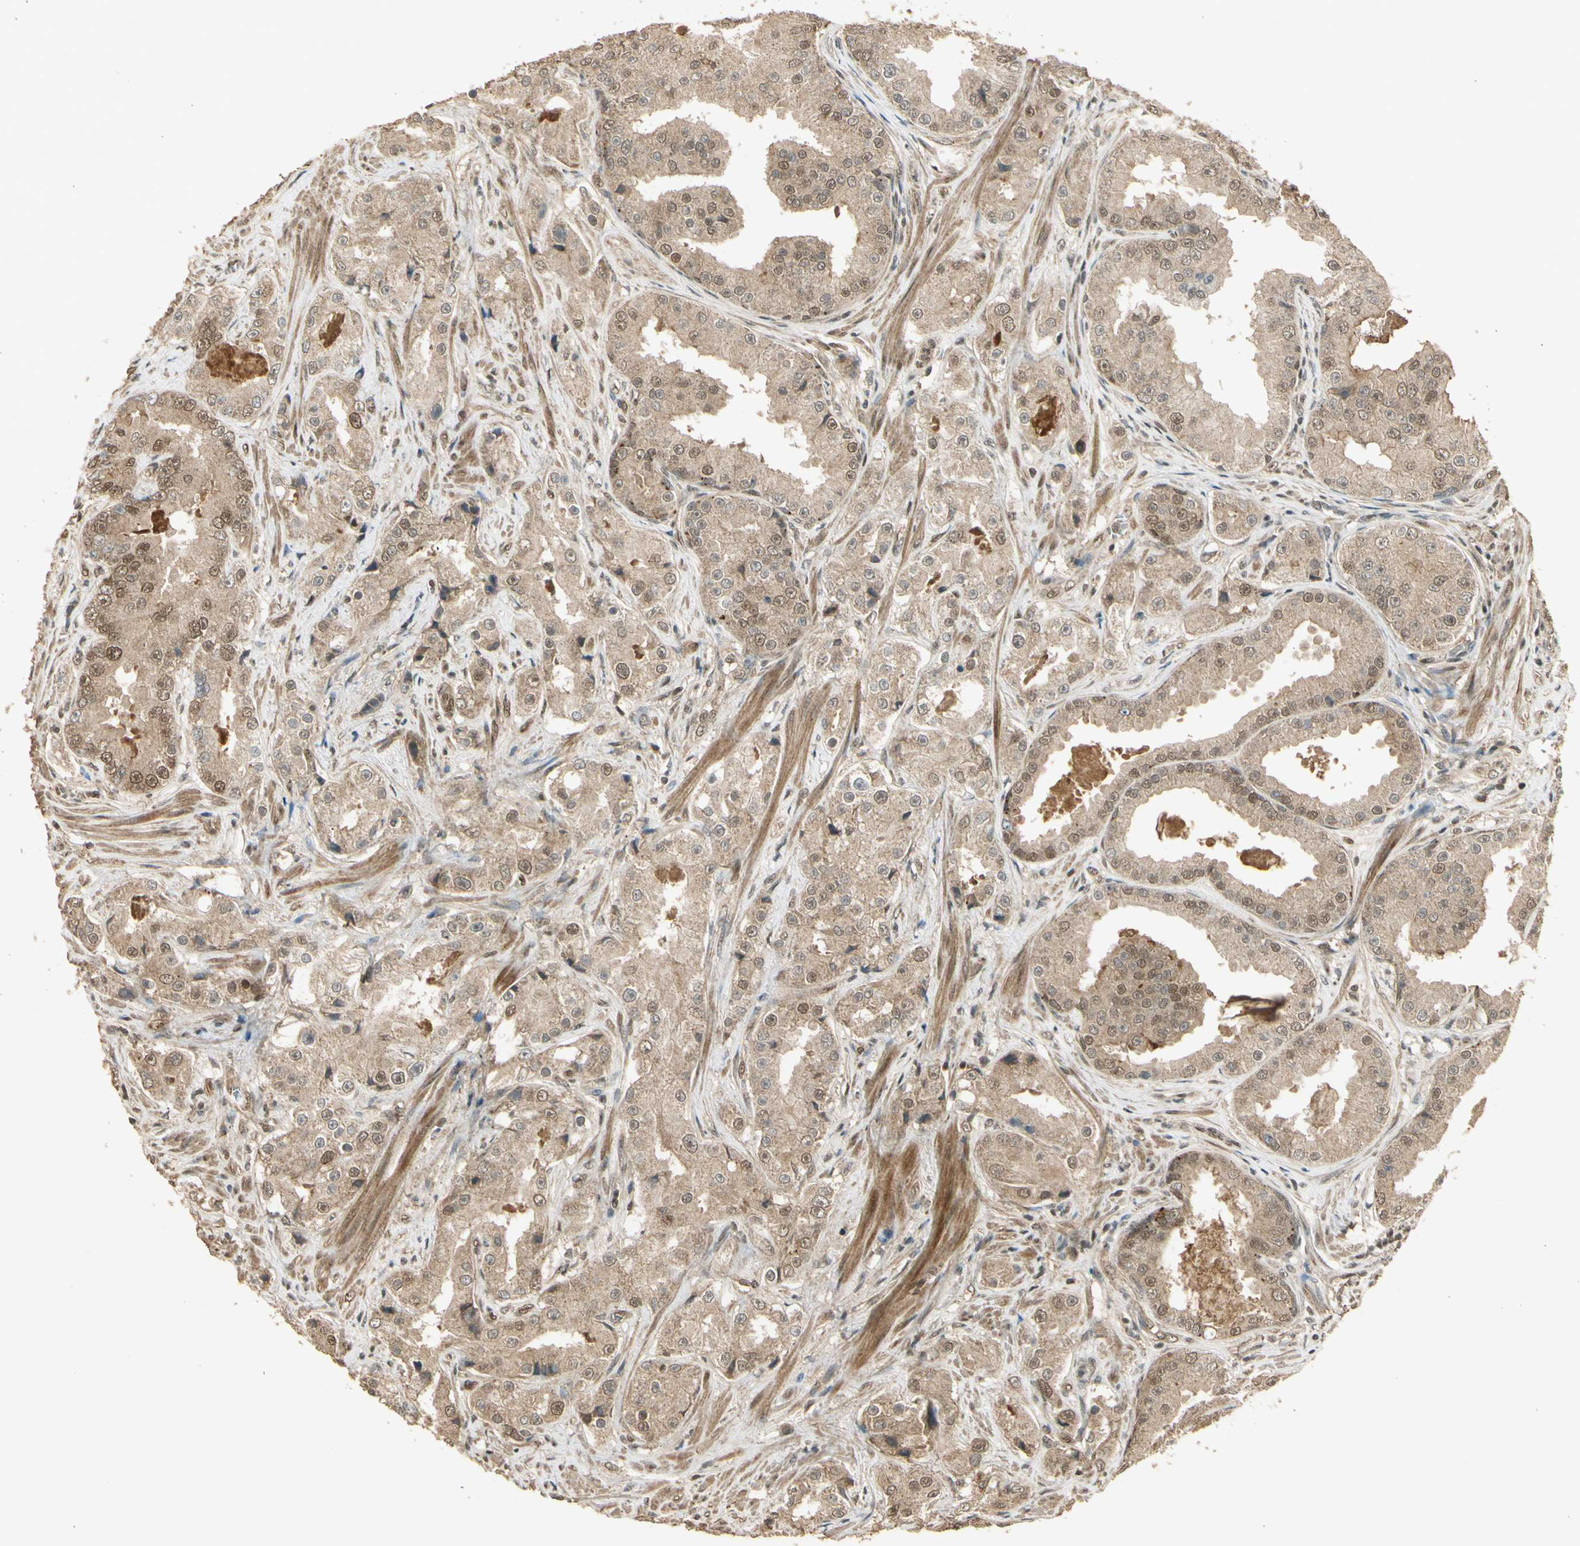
{"staining": {"intensity": "moderate", "quantity": ">75%", "location": "cytoplasmic/membranous,nuclear"}, "tissue": "prostate cancer", "cell_type": "Tumor cells", "image_type": "cancer", "snomed": [{"axis": "morphology", "description": "Adenocarcinoma, High grade"}, {"axis": "topography", "description": "Prostate"}], "caption": "Prostate high-grade adenocarcinoma stained with a brown dye exhibits moderate cytoplasmic/membranous and nuclear positive positivity in about >75% of tumor cells.", "gene": "GMEB2", "patient": {"sex": "male", "age": 73}}